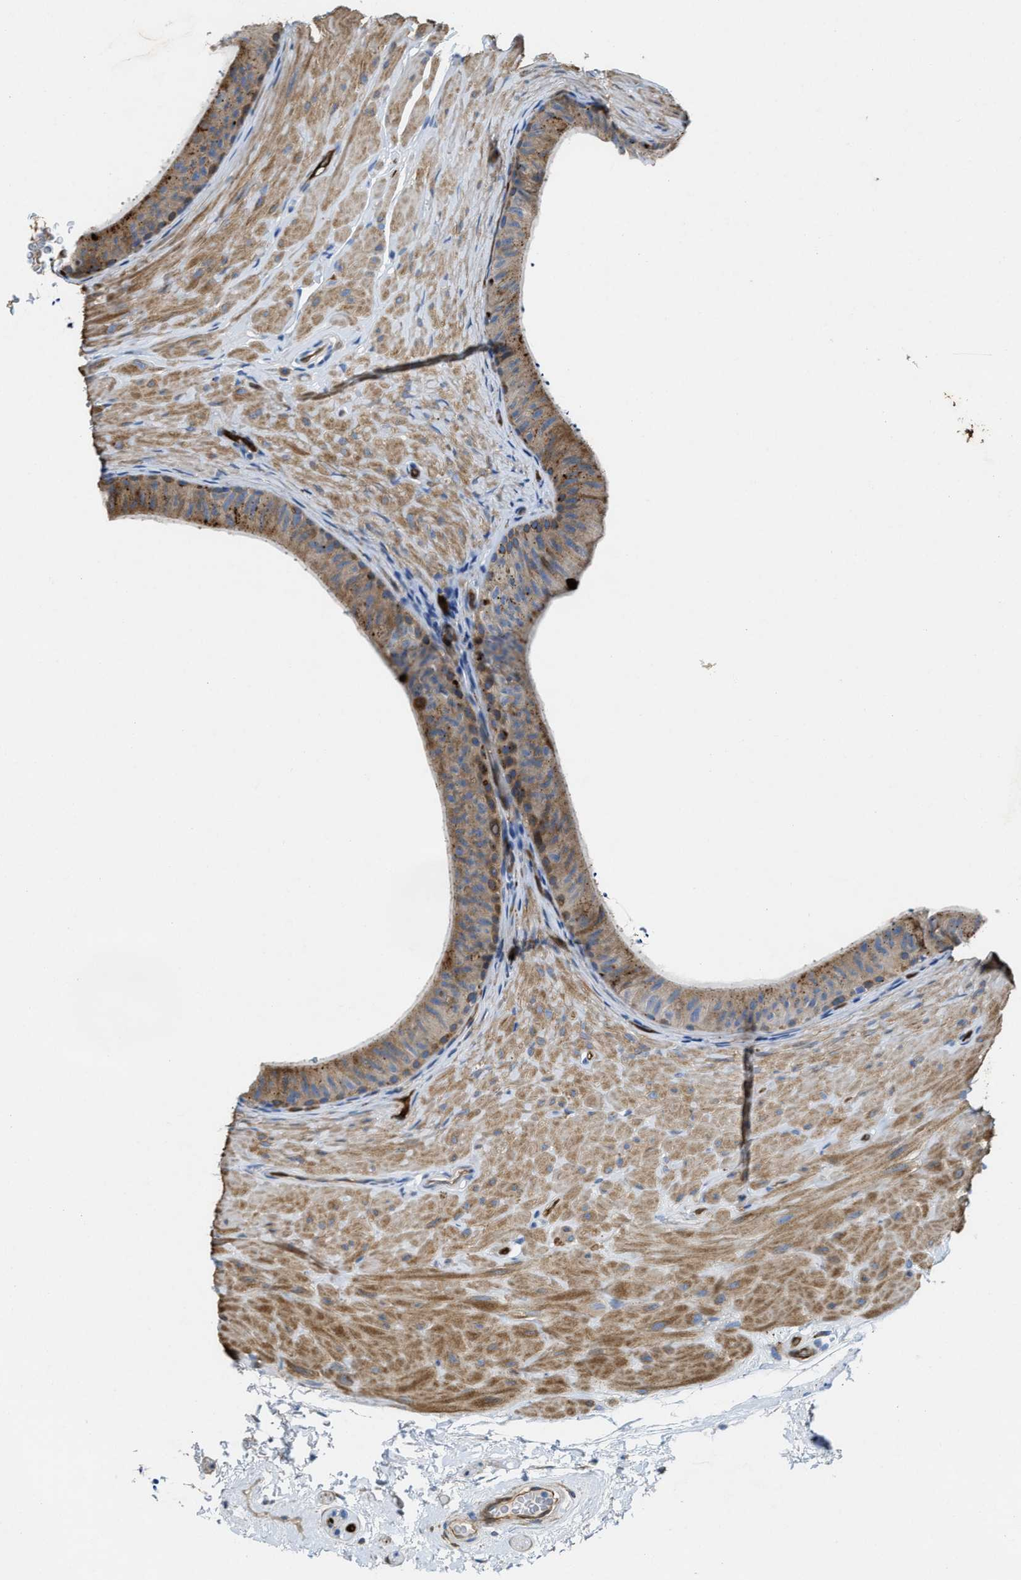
{"staining": {"intensity": "moderate", "quantity": "<25%", "location": "cytoplasmic/membranous"}, "tissue": "epididymis", "cell_type": "Glandular cells", "image_type": "normal", "snomed": [{"axis": "morphology", "description": "Normal tissue, NOS"}, {"axis": "topography", "description": "Epididymis"}], "caption": "Moderate cytoplasmic/membranous protein expression is seen in about <25% of glandular cells in epididymis. Immunohistochemistry stains the protein of interest in brown and the nuclei are stained blue.", "gene": "ASS1", "patient": {"sex": "male", "age": 34}}